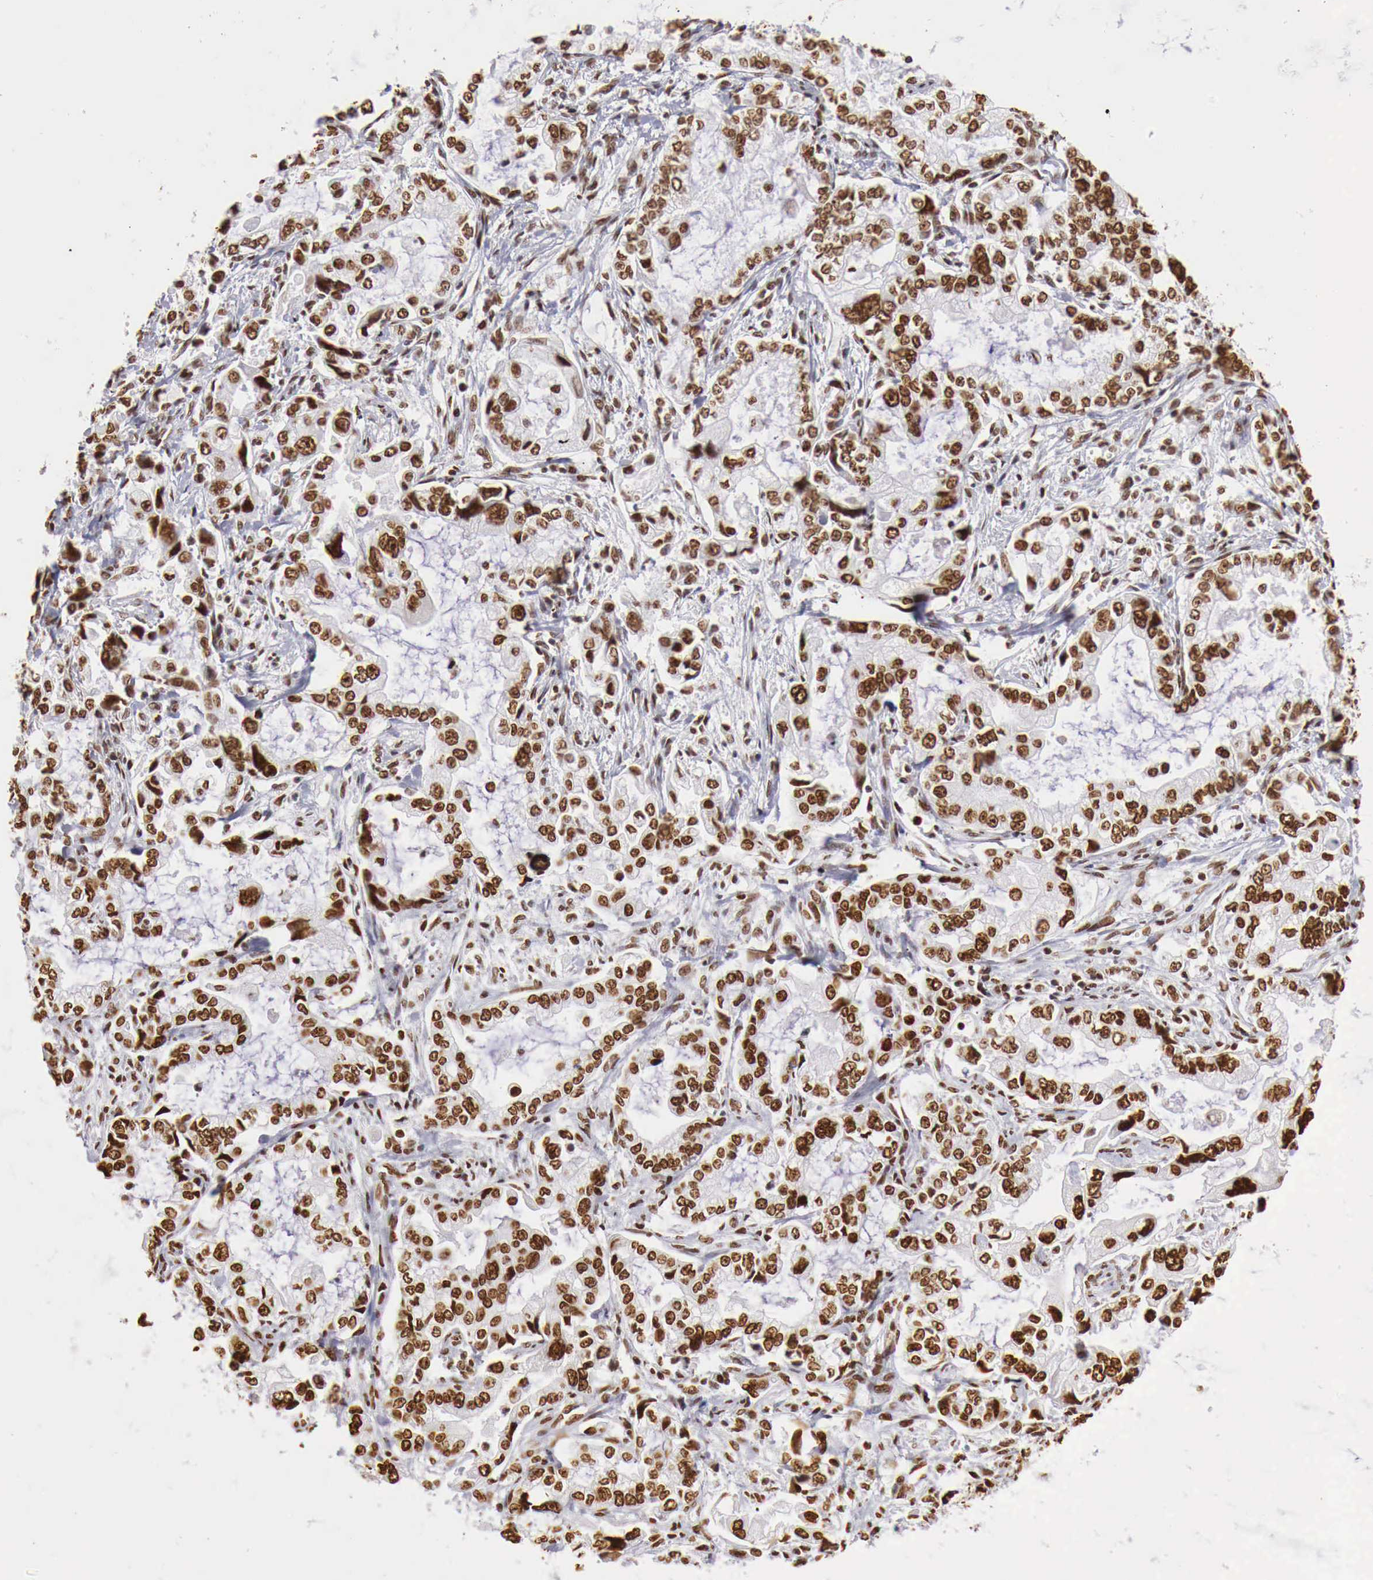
{"staining": {"intensity": "strong", "quantity": ">75%", "location": "nuclear"}, "tissue": "stomach cancer", "cell_type": "Tumor cells", "image_type": "cancer", "snomed": [{"axis": "morphology", "description": "Adenocarcinoma, NOS"}, {"axis": "topography", "description": "Pancreas"}, {"axis": "topography", "description": "Stomach, upper"}], "caption": "Immunohistochemical staining of human stomach cancer reveals high levels of strong nuclear protein expression in about >75% of tumor cells.", "gene": "DKC1", "patient": {"sex": "male", "age": 77}}